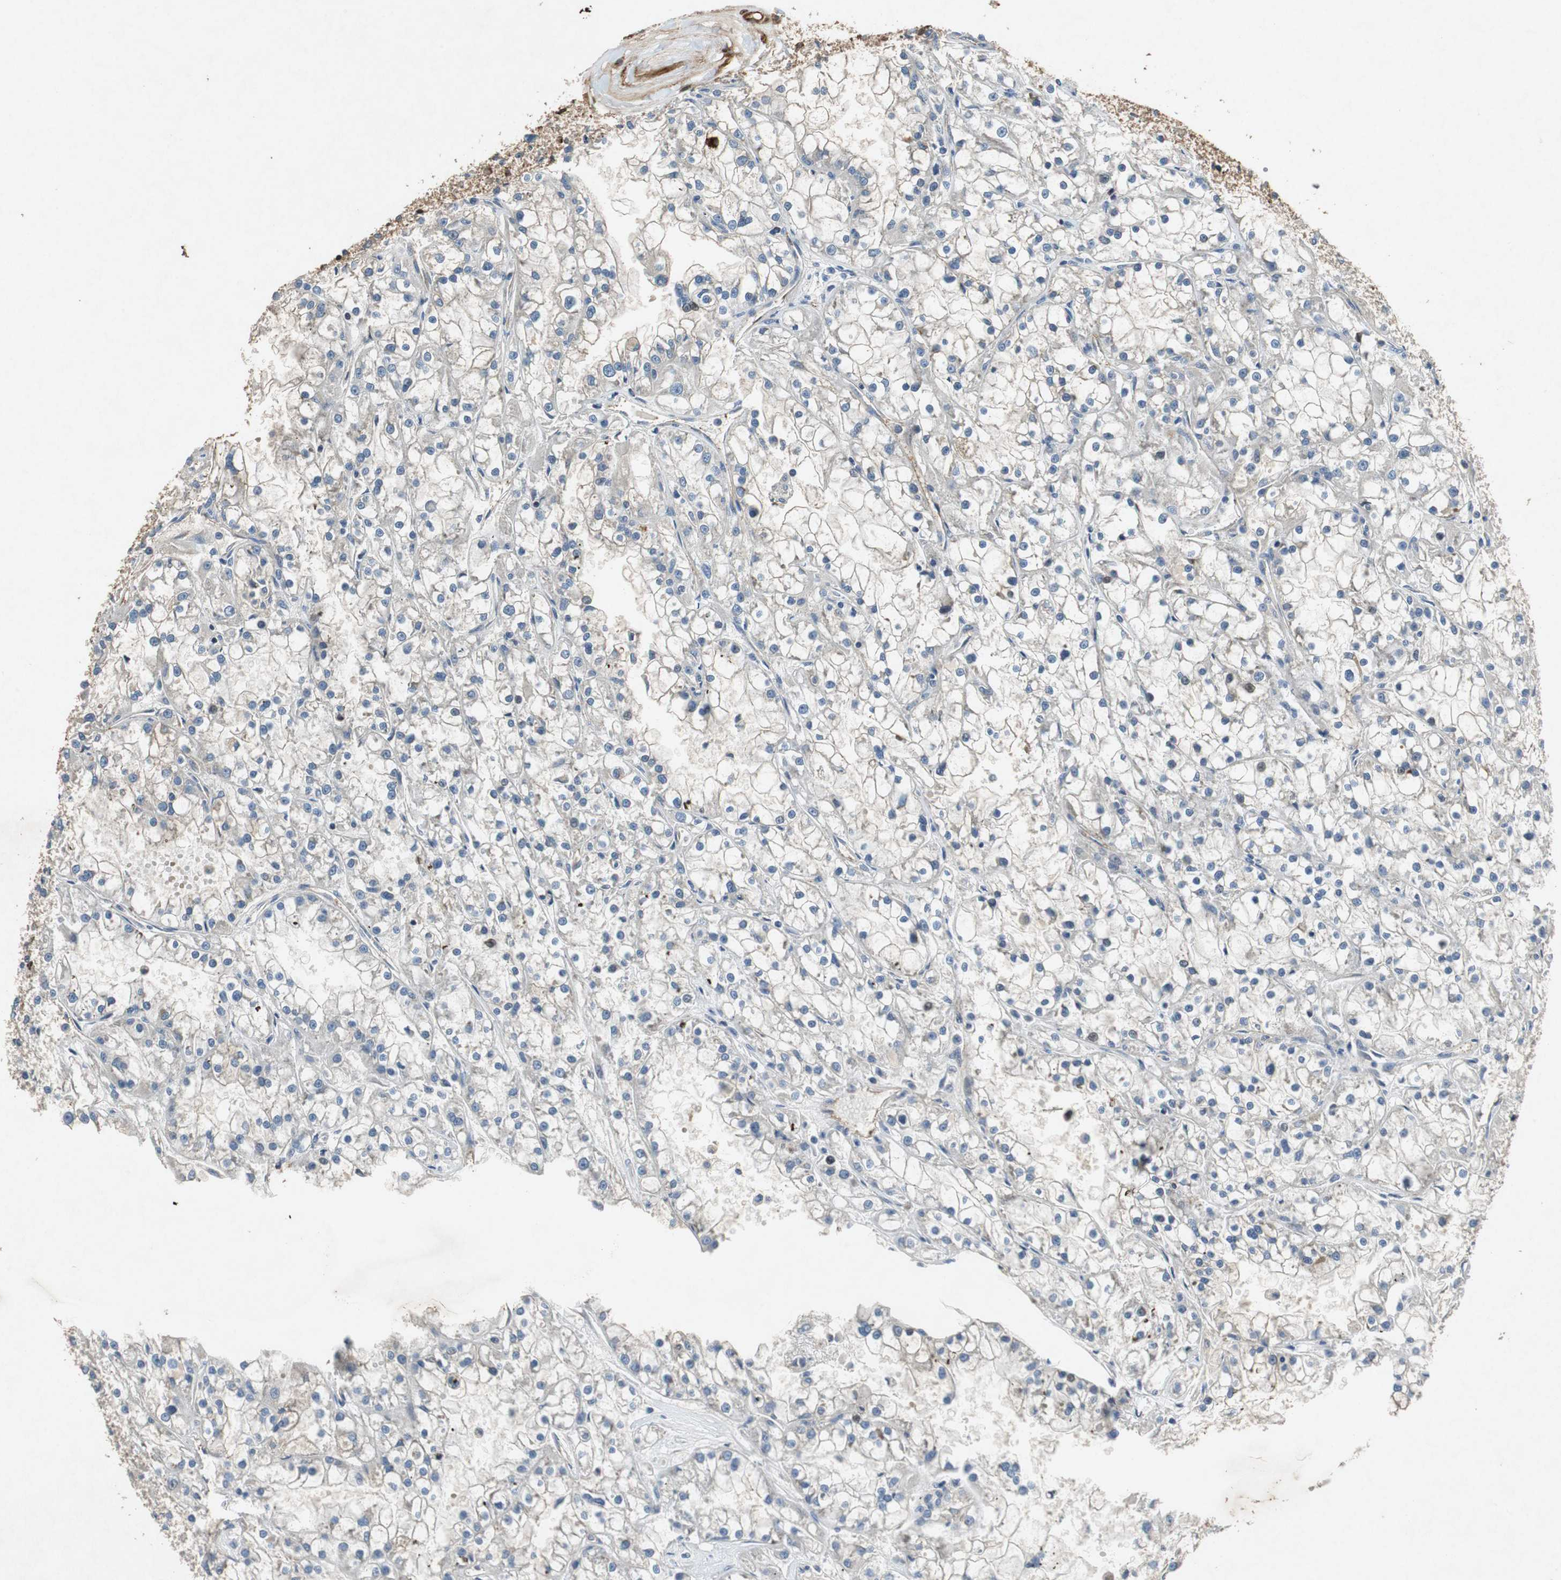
{"staining": {"intensity": "weak", "quantity": "<25%", "location": "cytoplasmic/membranous"}, "tissue": "renal cancer", "cell_type": "Tumor cells", "image_type": "cancer", "snomed": [{"axis": "morphology", "description": "Adenocarcinoma, NOS"}, {"axis": "topography", "description": "Kidney"}], "caption": "Protein analysis of adenocarcinoma (renal) demonstrates no significant staining in tumor cells. (Brightfield microscopy of DAB (3,3'-diaminobenzidine) immunohistochemistry (IHC) at high magnification).", "gene": "TUBA4A", "patient": {"sex": "female", "age": 52}}